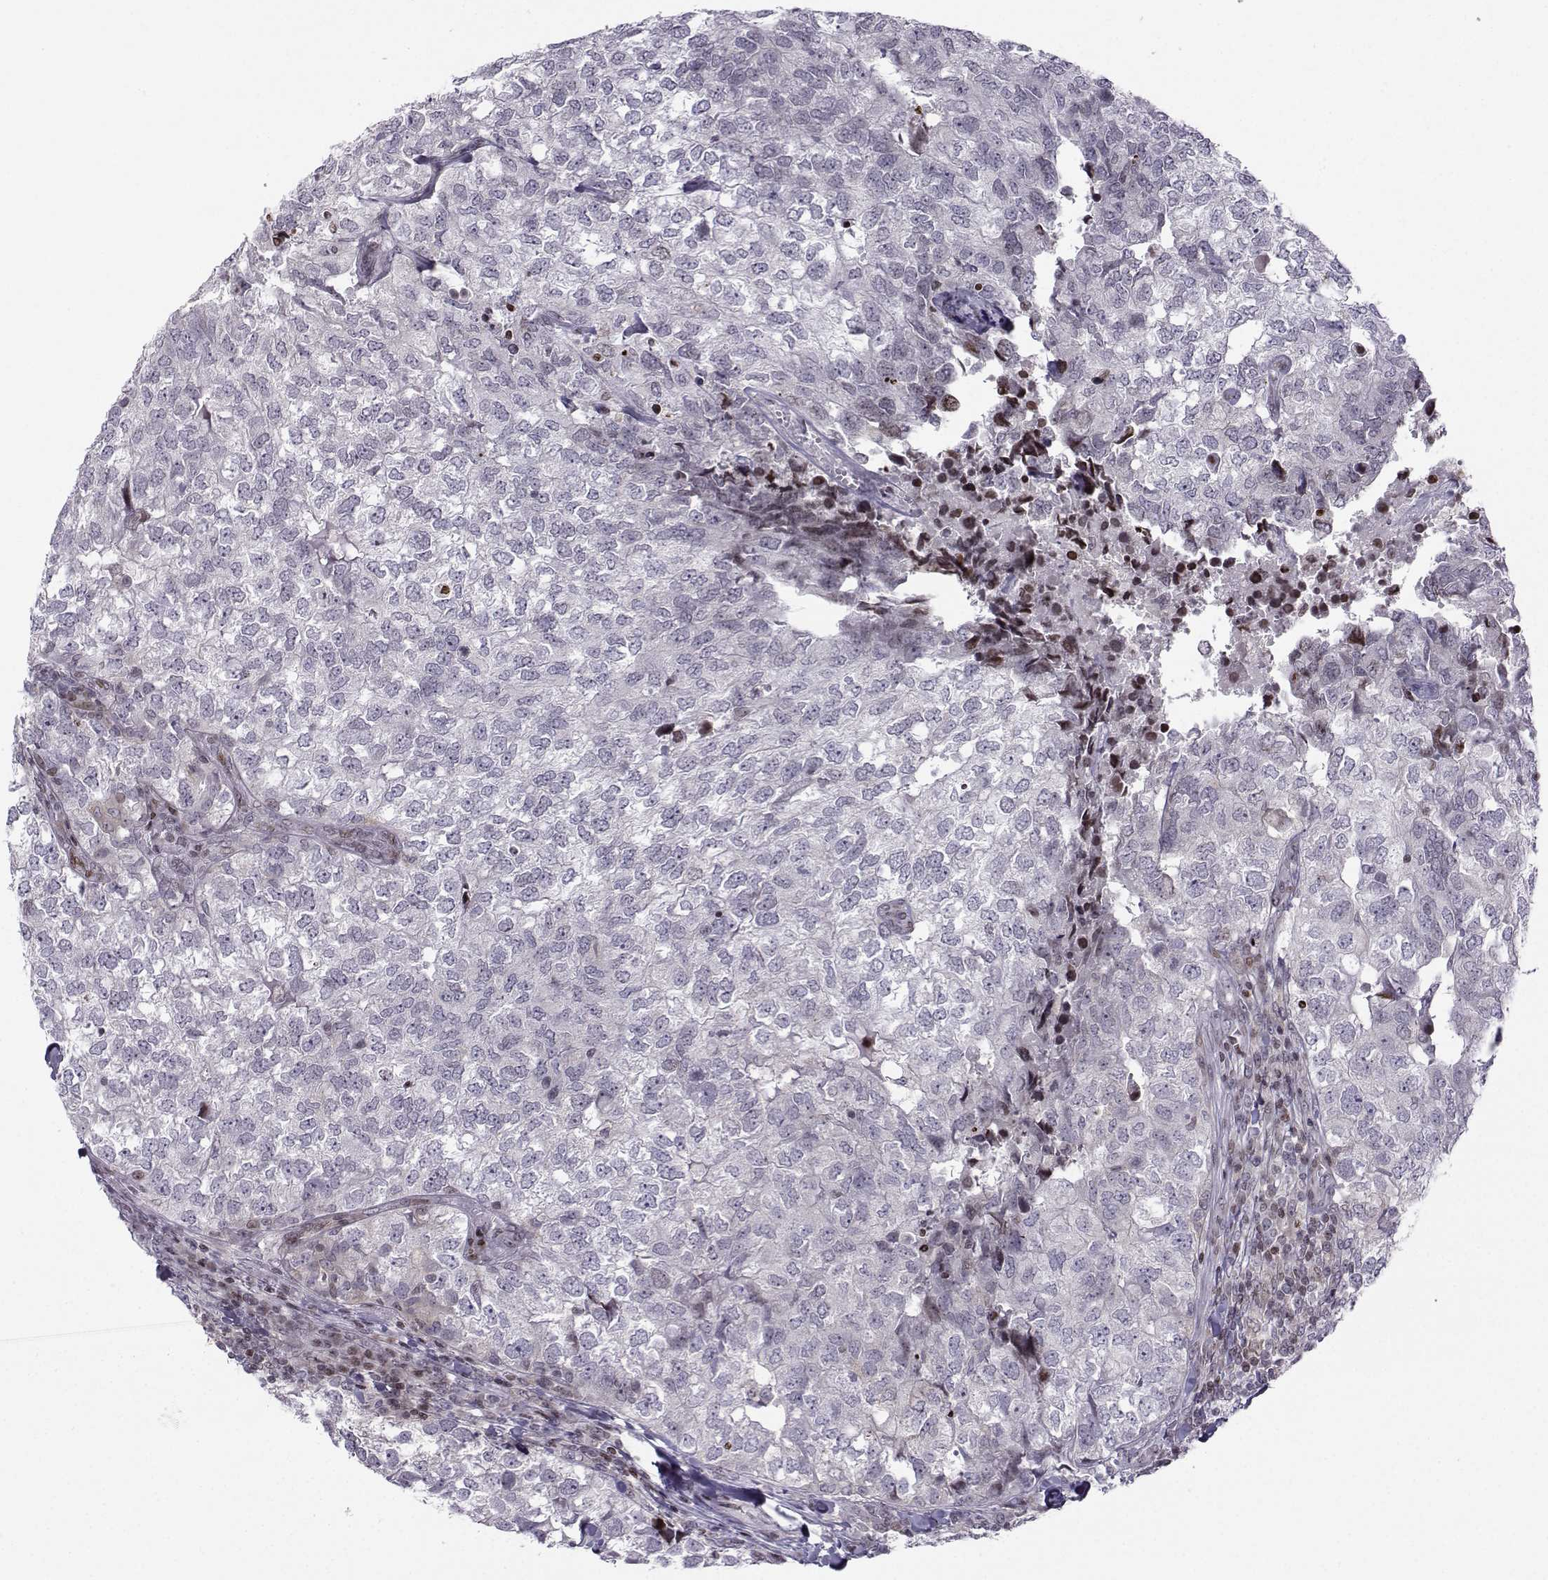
{"staining": {"intensity": "negative", "quantity": "none", "location": "none"}, "tissue": "breast cancer", "cell_type": "Tumor cells", "image_type": "cancer", "snomed": [{"axis": "morphology", "description": "Duct carcinoma"}, {"axis": "topography", "description": "Breast"}], "caption": "Tumor cells show no significant positivity in breast cancer (infiltrating ductal carcinoma). (DAB (3,3'-diaminobenzidine) immunohistochemistry (IHC) visualized using brightfield microscopy, high magnification).", "gene": "ZNF19", "patient": {"sex": "female", "age": 30}}